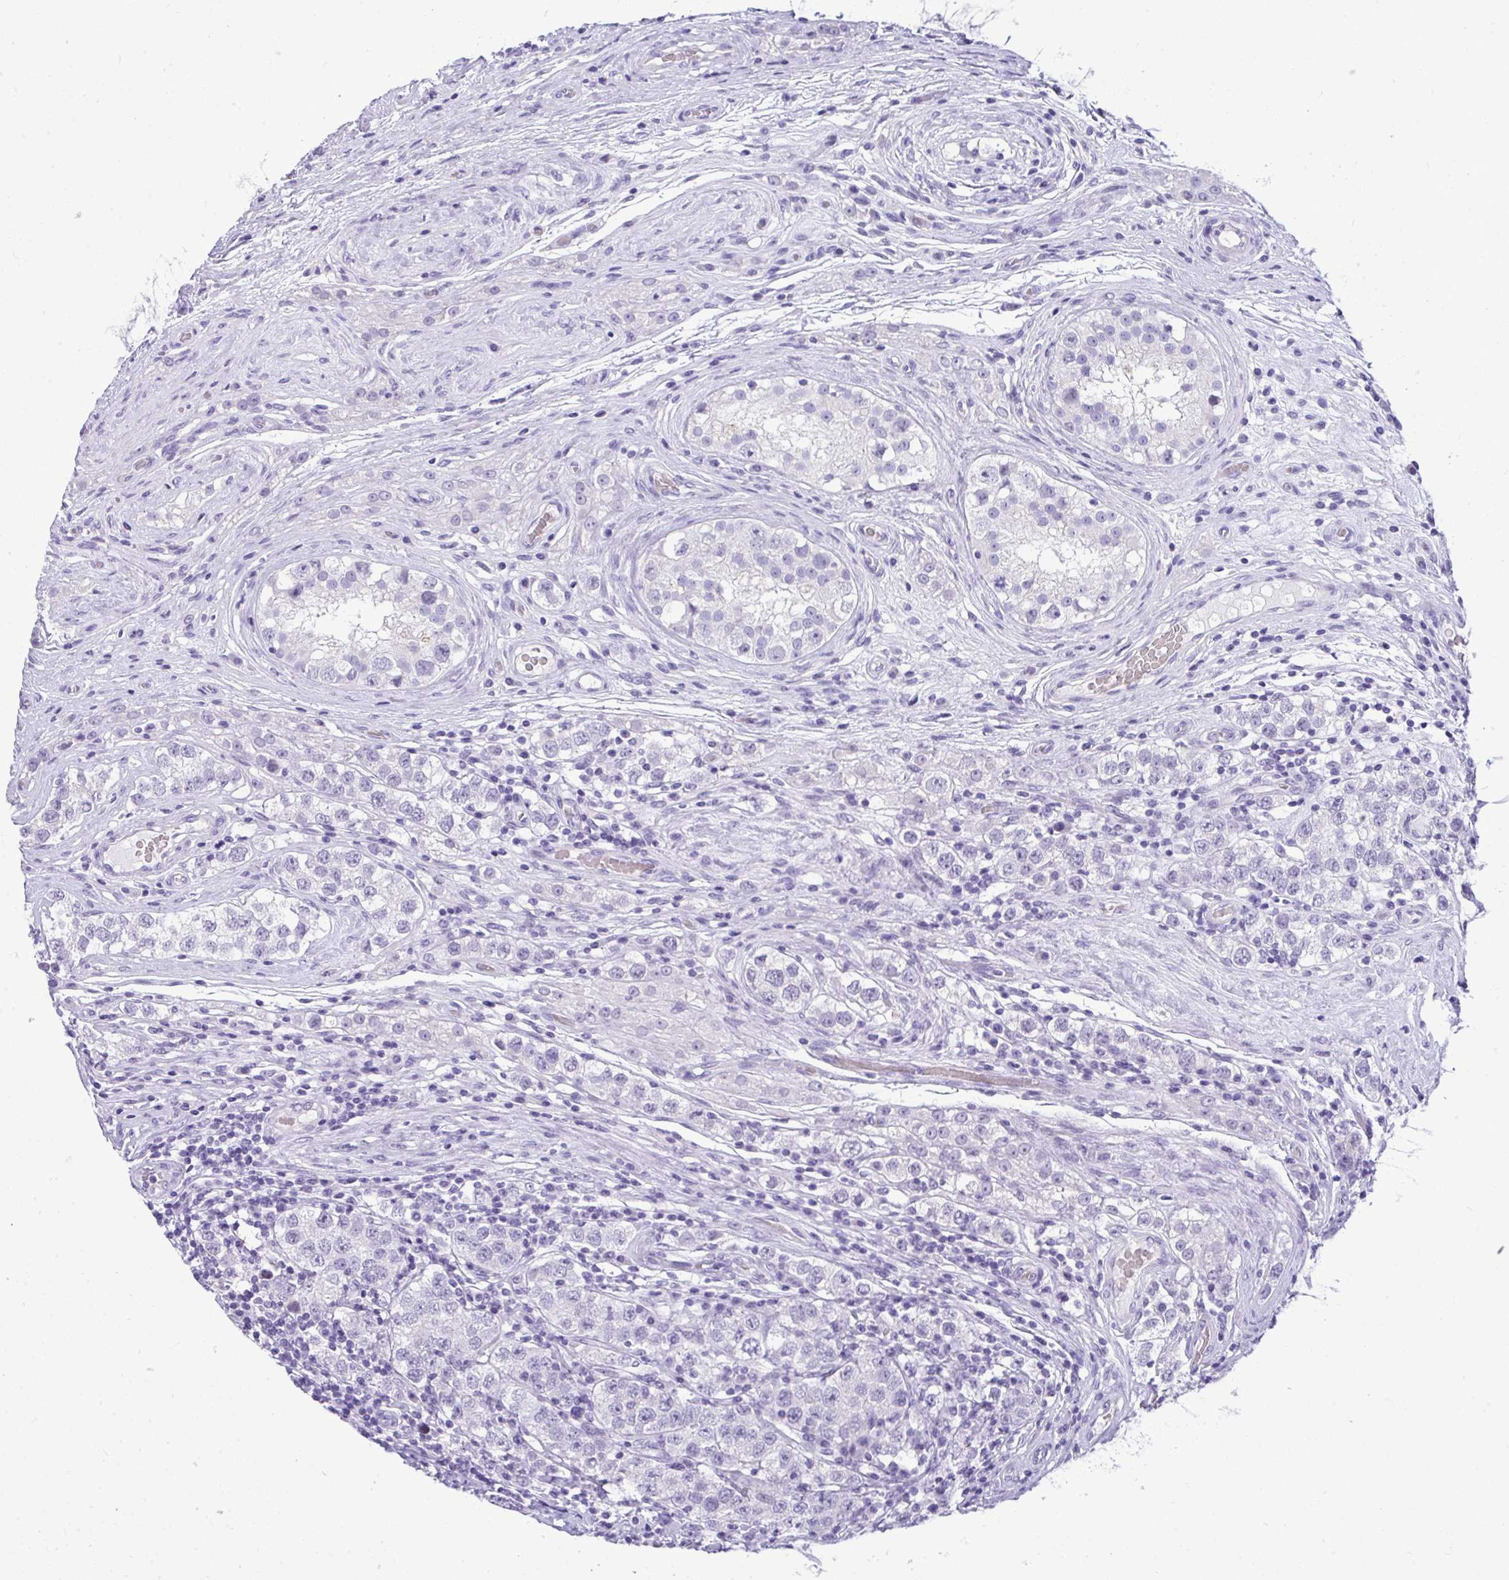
{"staining": {"intensity": "negative", "quantity": "none", "location": "none"}, "tissue": "testis cancer", "cell_type": "Tumor cells", "image_type": "cancer", "snomed": [{"axis": "morphology", "description": "Seminoma, NOS"}, {"axis": "topography", "description": "Testis"}], "caption": "High power microscopy photomicrograph of an immunohistochemistry photomicrograph of testis cancer (seminoma), revealing no significant staining in tumor cells.", "gene": "PRM2", "patient": {"sex": "male", "age": 34}}